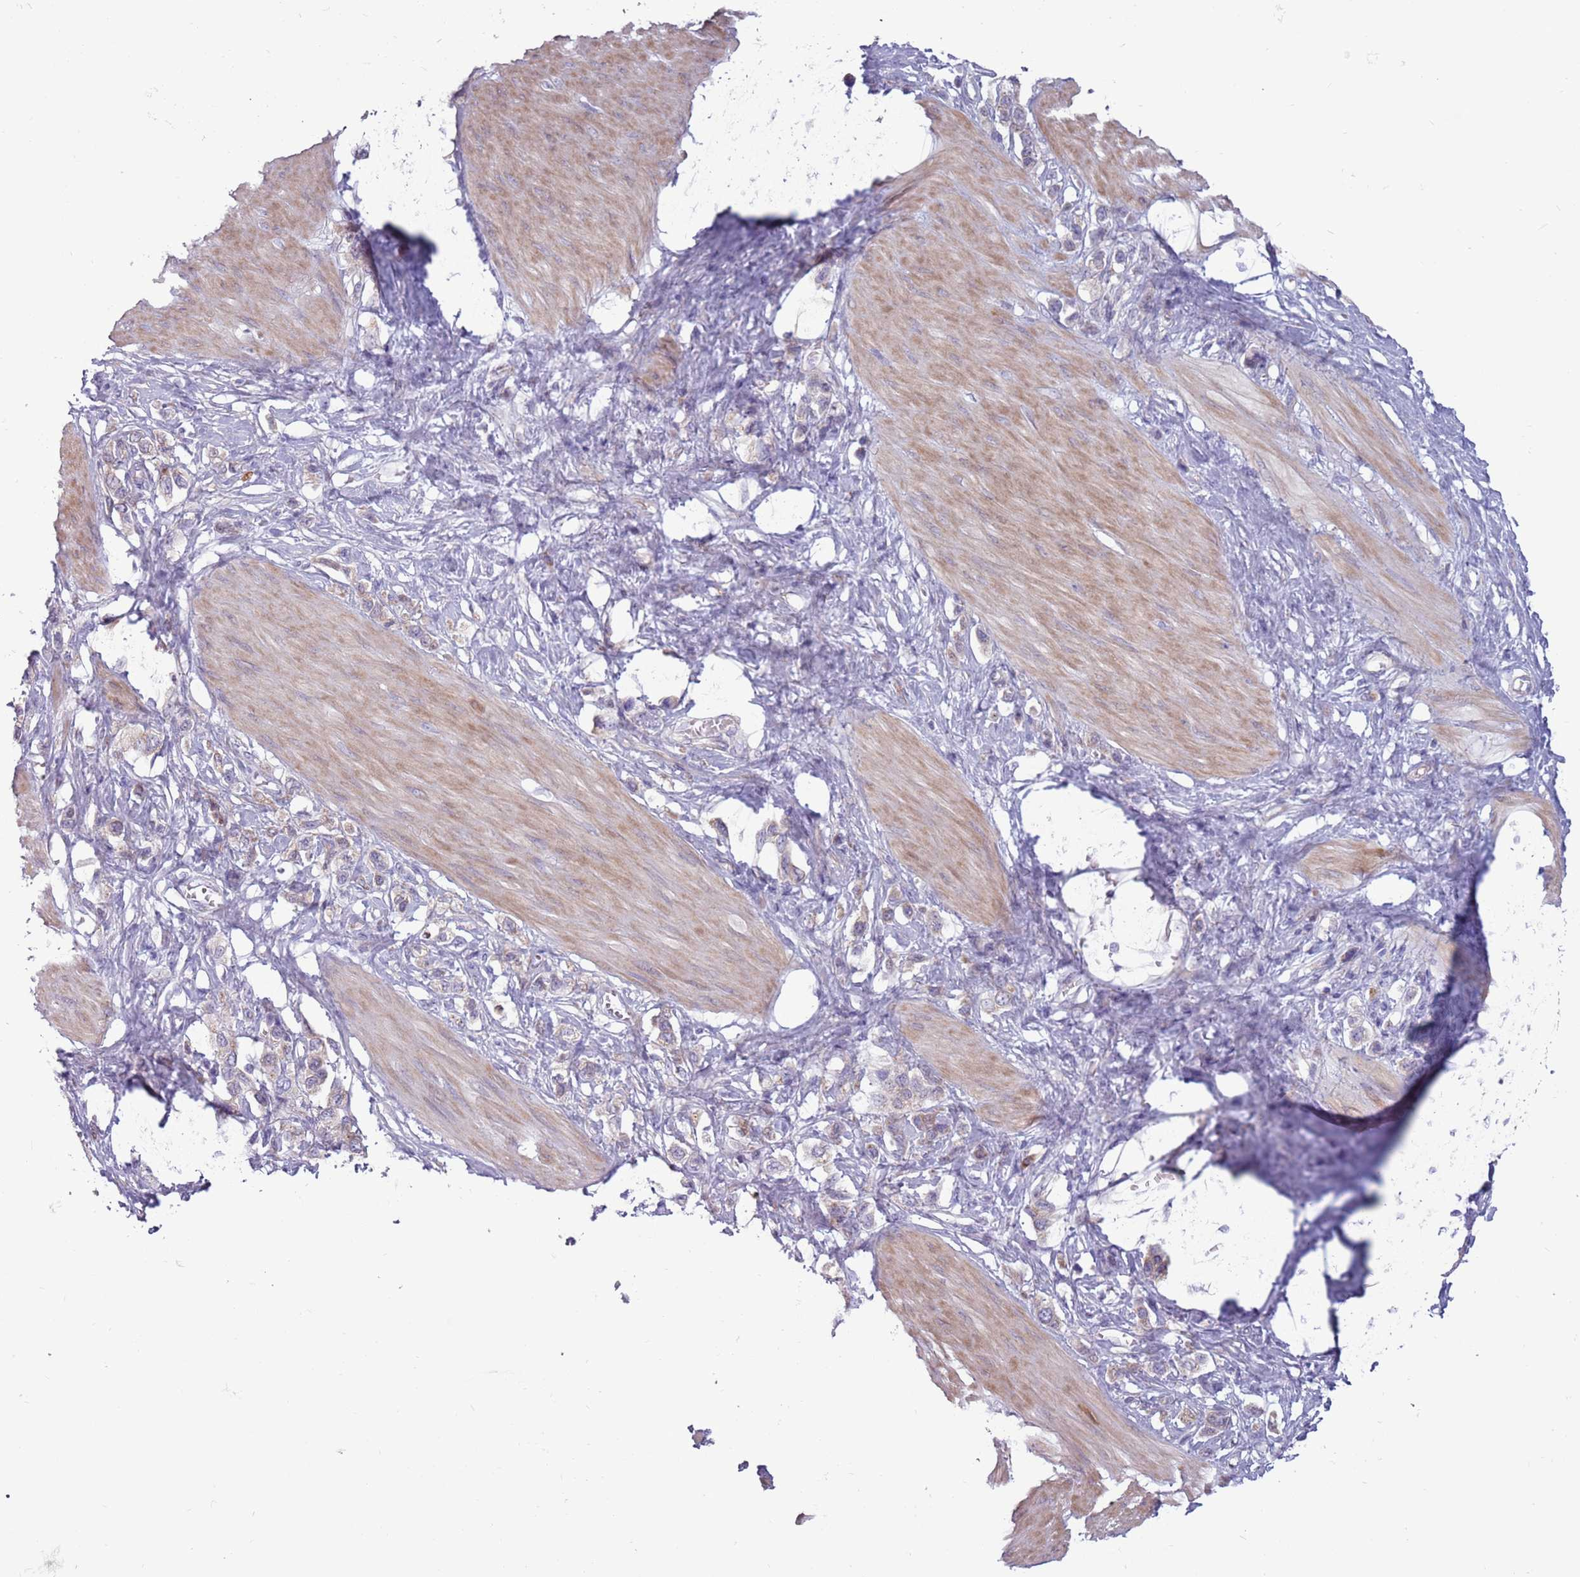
{"staining": {"intensity": "weak", "quantity": "25%-75%", "location": "cytoplasmic/membranous"}, "tissue": "stomach cancer", "cell_type": "Tumor cells", "image_type": "cancer", "snomed": [{"axis": "morphology", "description": "Adenocarcinoma, NOS"}, {"axis": "topography", "description": "Stomach"}], "caption": "IHC photomicrograph of neoplastic tissue: human stomach cancer stained using IHC demonstrates low levels of weak protein expression localized specifically in the cytoplasmic/membranous of tumor cells, appearing as a cytoplasmic/membranous brown color.", "gene": "CCDC150", "patient": {"sex": "female", "age": 65}}